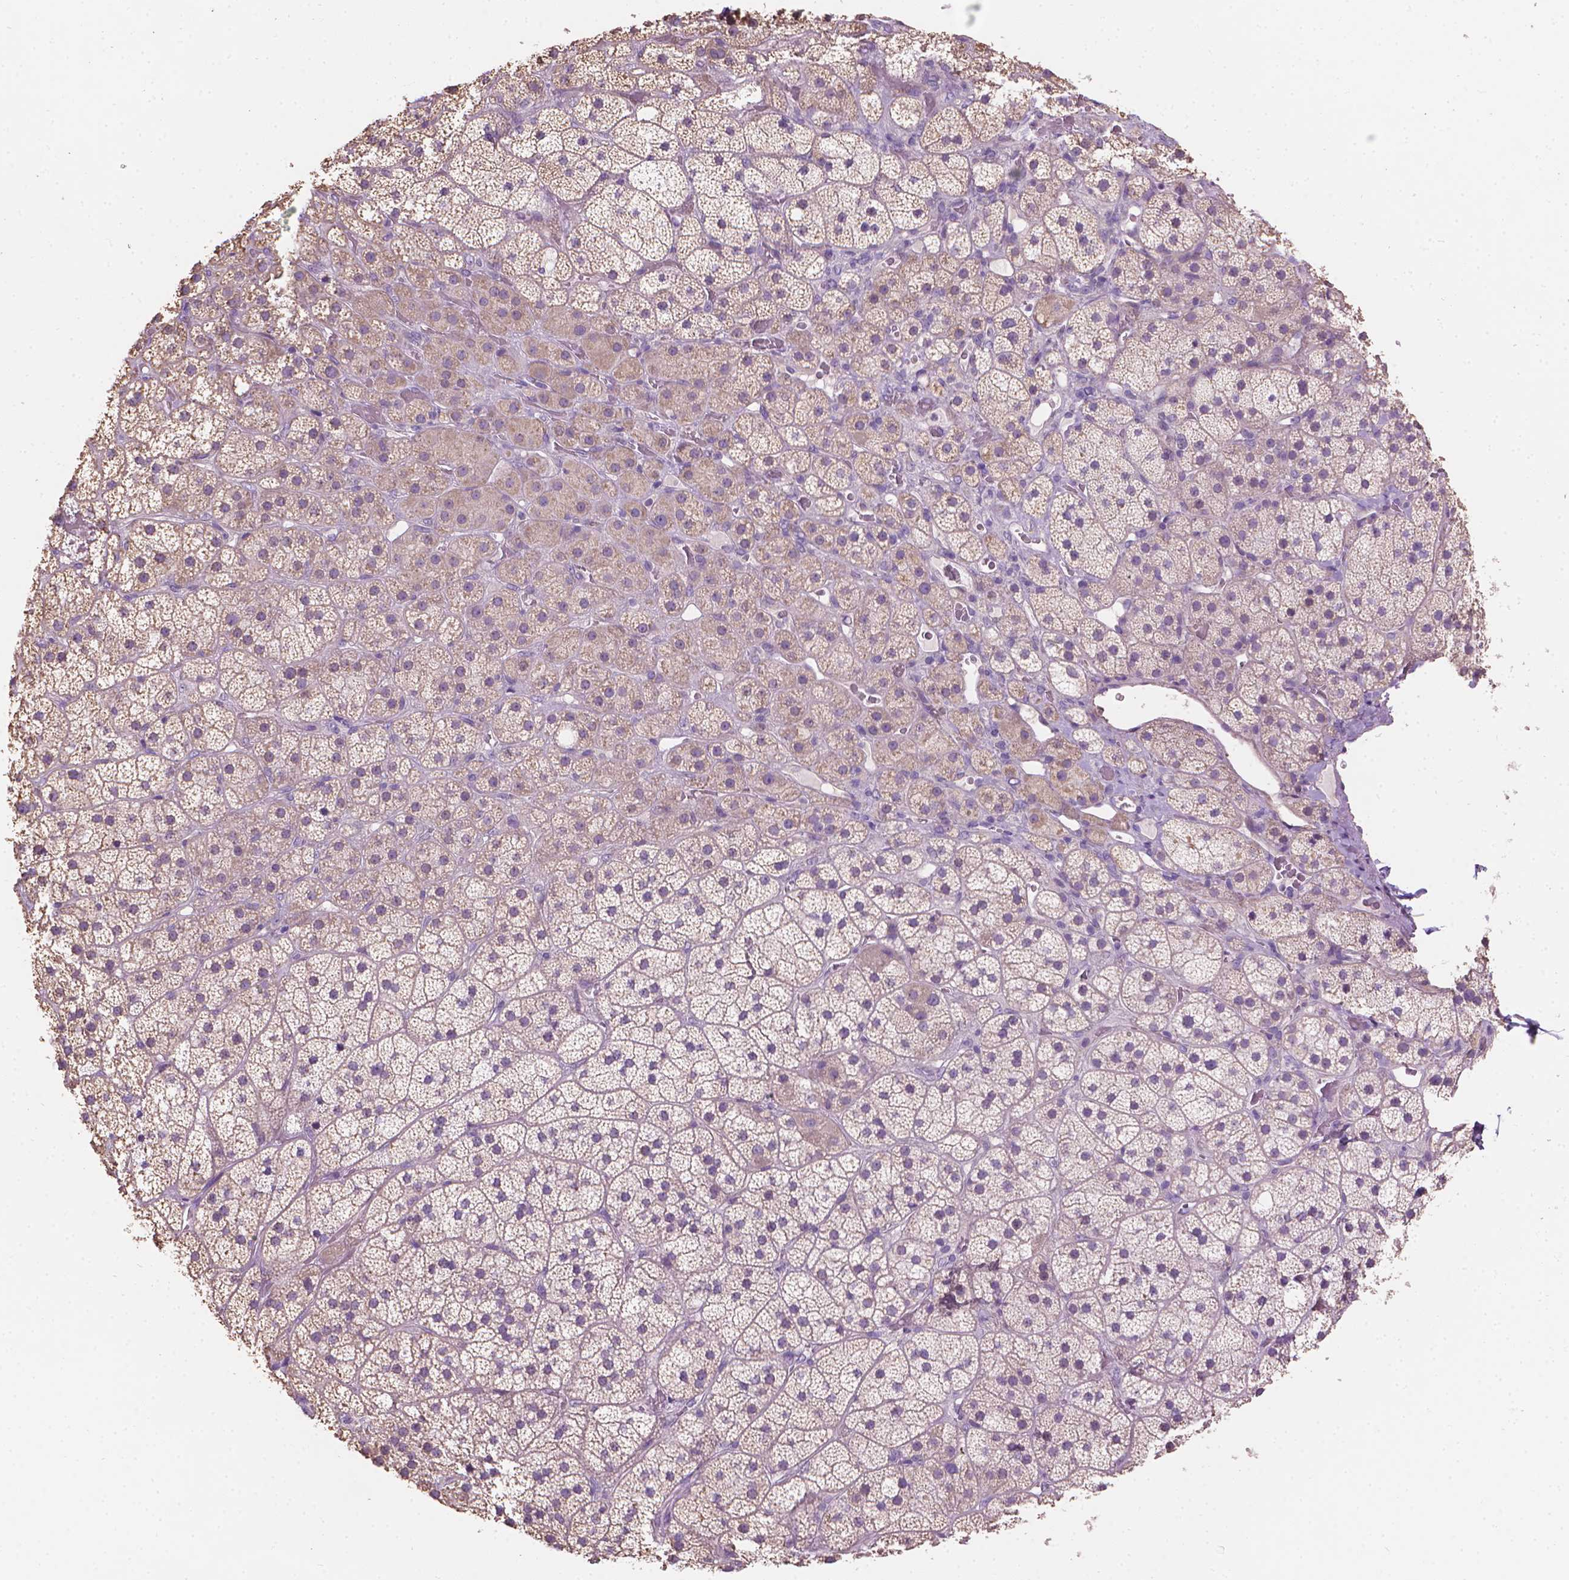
{"staining": {"intensity": "weak", "quantity": "<25%", "location": "cytoplasmic/membranous"}, "tissue": "adrenal gland", "cell_type": "Glandular cells", "image_type": "normal", "snomed": [{"axis": "morphology", "description": "Normal tissue, NOS"}, {"axis": "topography", "description": "Adrenal gland"}], "caption": "This is a histopathology image of immunohistochemistry staining of normal adrenal gland, which shows no staining in glandular cells.", "gene": "TTC29", "patient": {"sex": "male", "age": 57}}